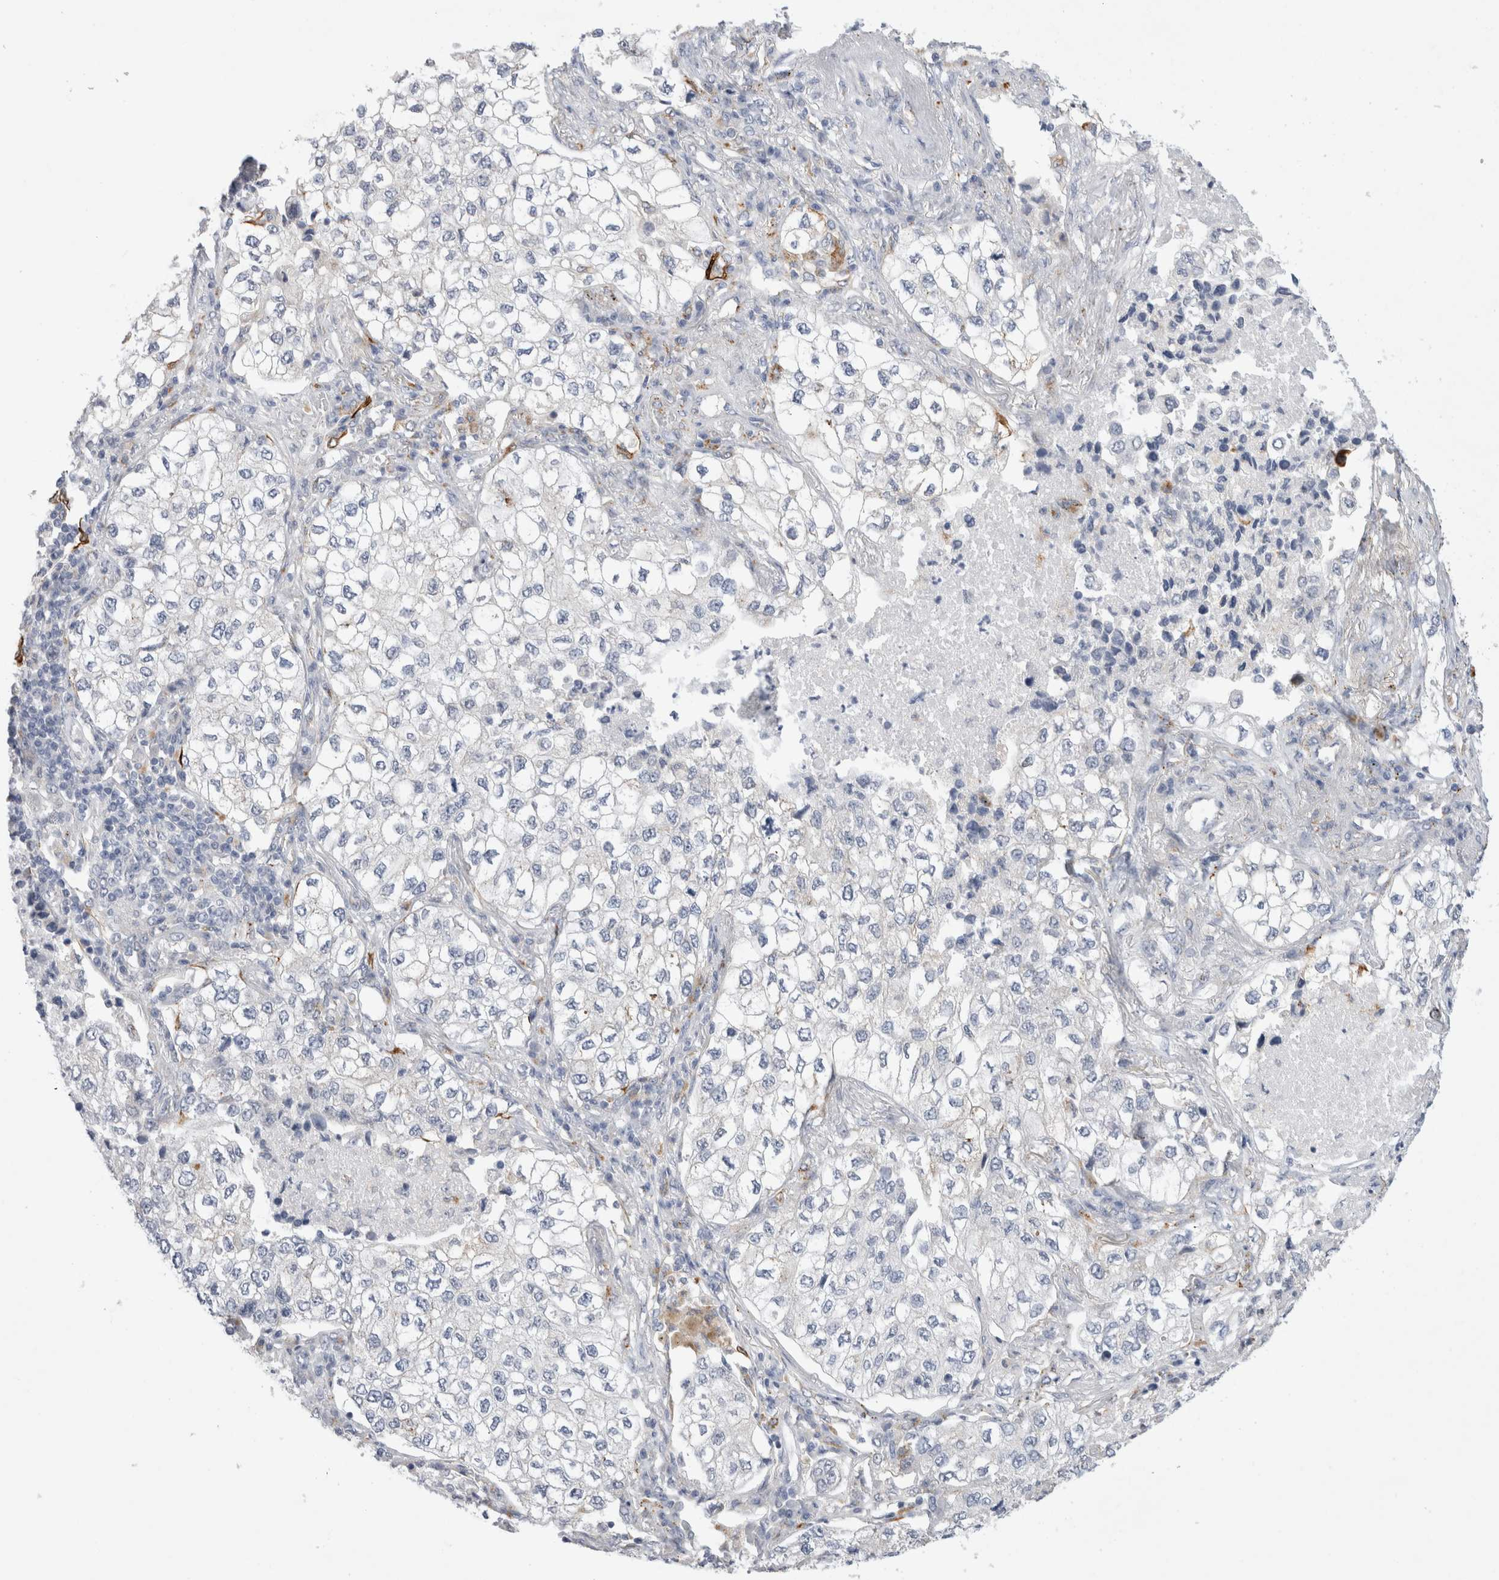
{"staining": {"intensity": "negative", "quantity": "none", "location": "none"}, "tissue": "lung cancer", "cell_type": "Tumor cells", "image_type": "cancer", "snomed": [{"axis": "morphology", "description": "Adenocarcinoma, NOS"}, {"axis": "topography", "description": "Lung"}], "caption": "Adenocarcinoma (lung) was stained to show a protein in brown. There is no significant staining in tumor cells. Nuclei are stained in blue.", "gene": "GAA", "patient": {"sex": "male", "age": 63}}